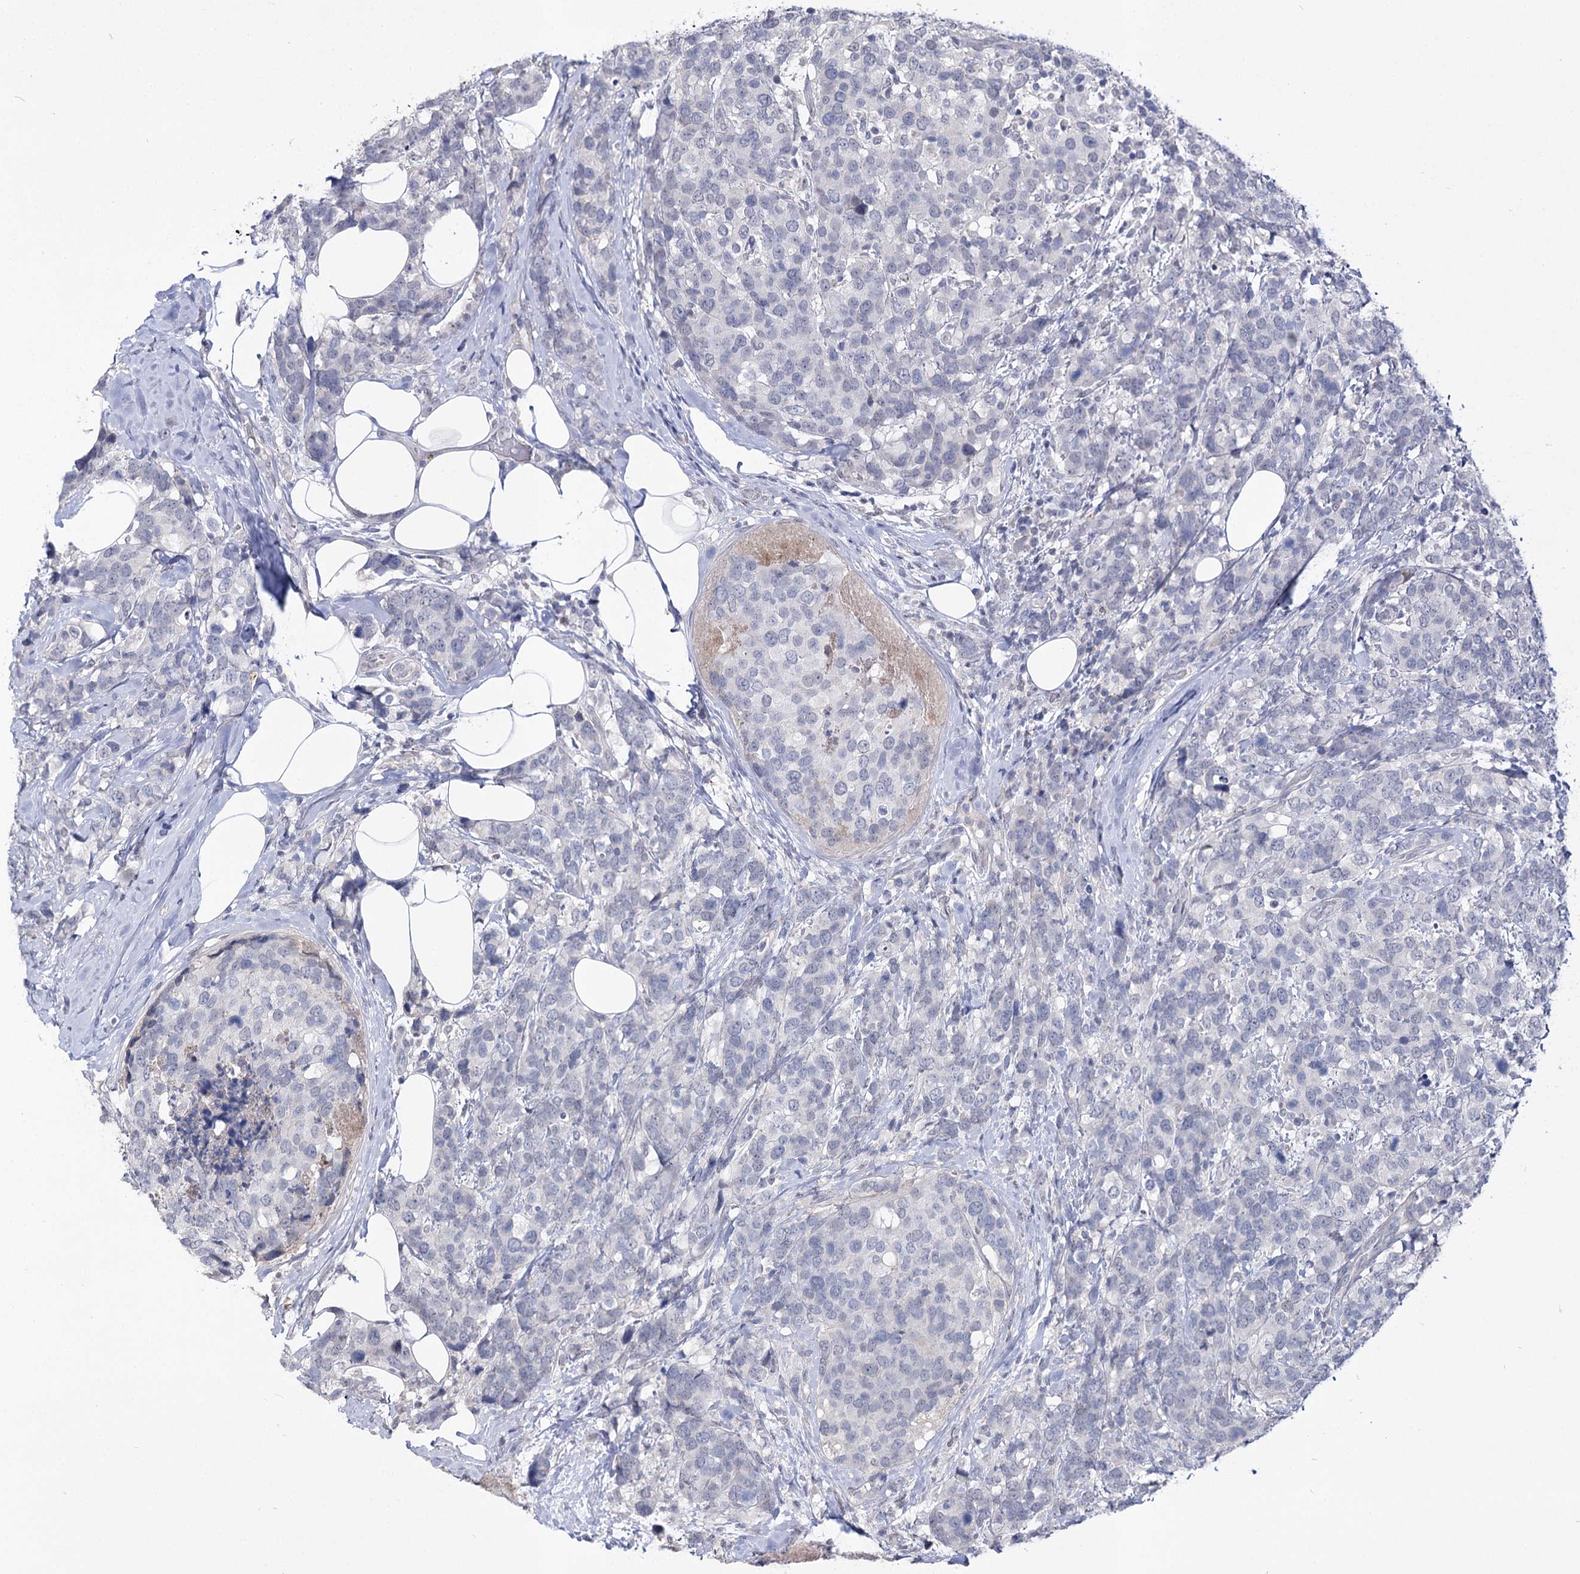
{"staining": {"intensity": "negative", "quantity": "none", "location": "none"}, "tissue": "breast cancer", "cell_type": "Tumor cells", "image_type": "cancer", "snomed": [{"axis": "morphology", "description": "Lobular carcinoma"}, {"axis": "topography", "description": "Breast"}], "caption": "A histopathology image of breast lobular carcinoma stained for a protein demonstrates no brown staining in tumor cells. Brightfield microscopy of IHC stained with DAB (brown) and hematoxylin (blue), captured at high magnification.", "gene": "ATP10B", "patient": {"sex": "female", "age": 59}}